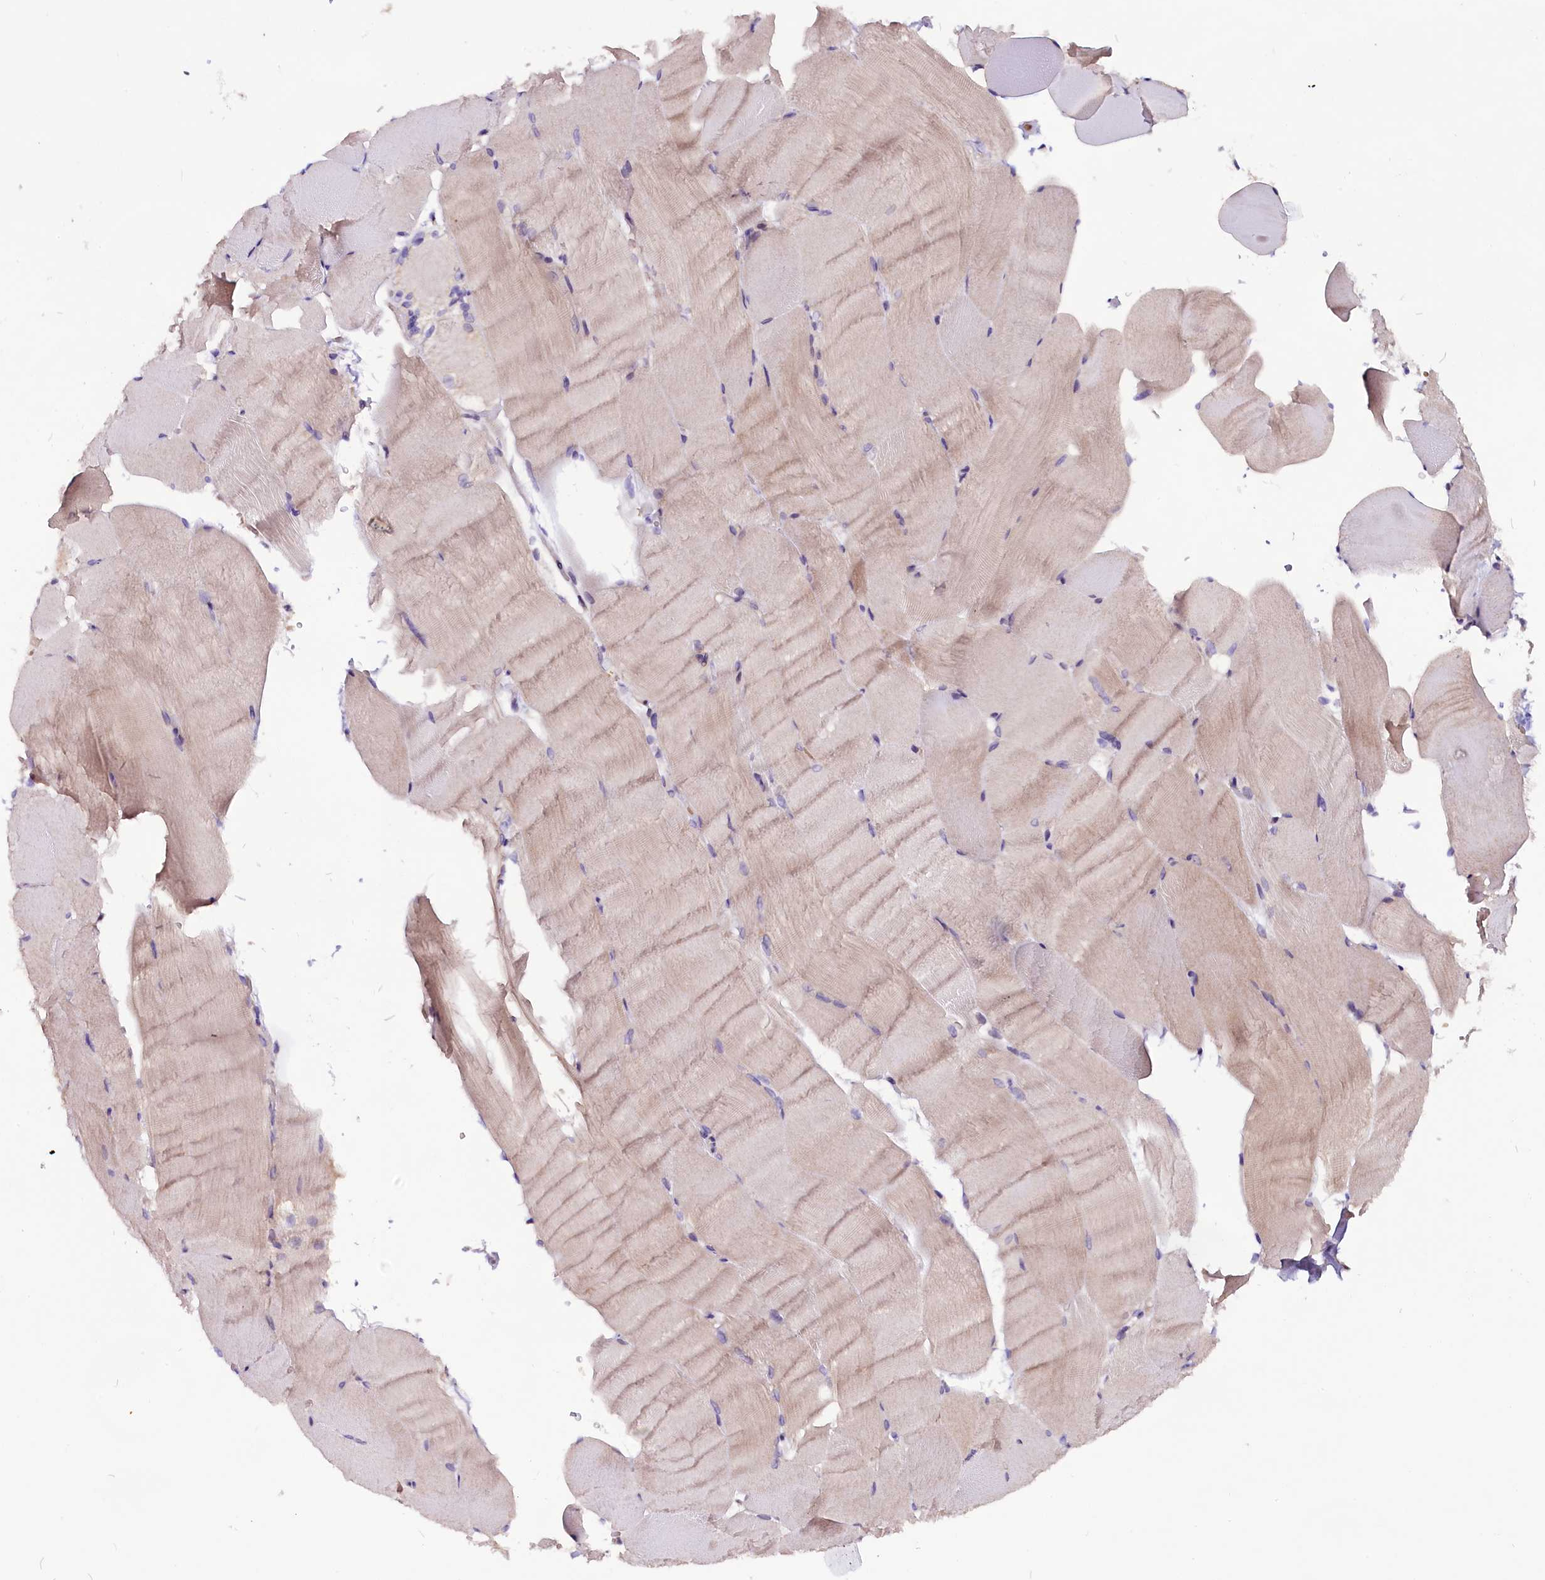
{"staining": {"intensity": "weak", "quantity": "25%-75%", "location": "cytoplasmic/membranous"}, "tissue": "skeletal muscle", "cell_type": "Myocytes", "image_type": "normal", "snomed": [{"axis": "morphology", "description": "Normal tissue, NOS"}, {"axis": "topography", "description": "Skeletal muscle"}, {"axis": "topography", "description": "Parathyroid gland"}], "caption": "A high-resolution histopathology image shows IHC staining of benign skeletal muscle, which demonstrates weak cytoplasmic/membranous positivity in approximately 25%-75% of myocytes.", "gene": "C9orf40", "patient": {"sex": "female", "age": 37}}